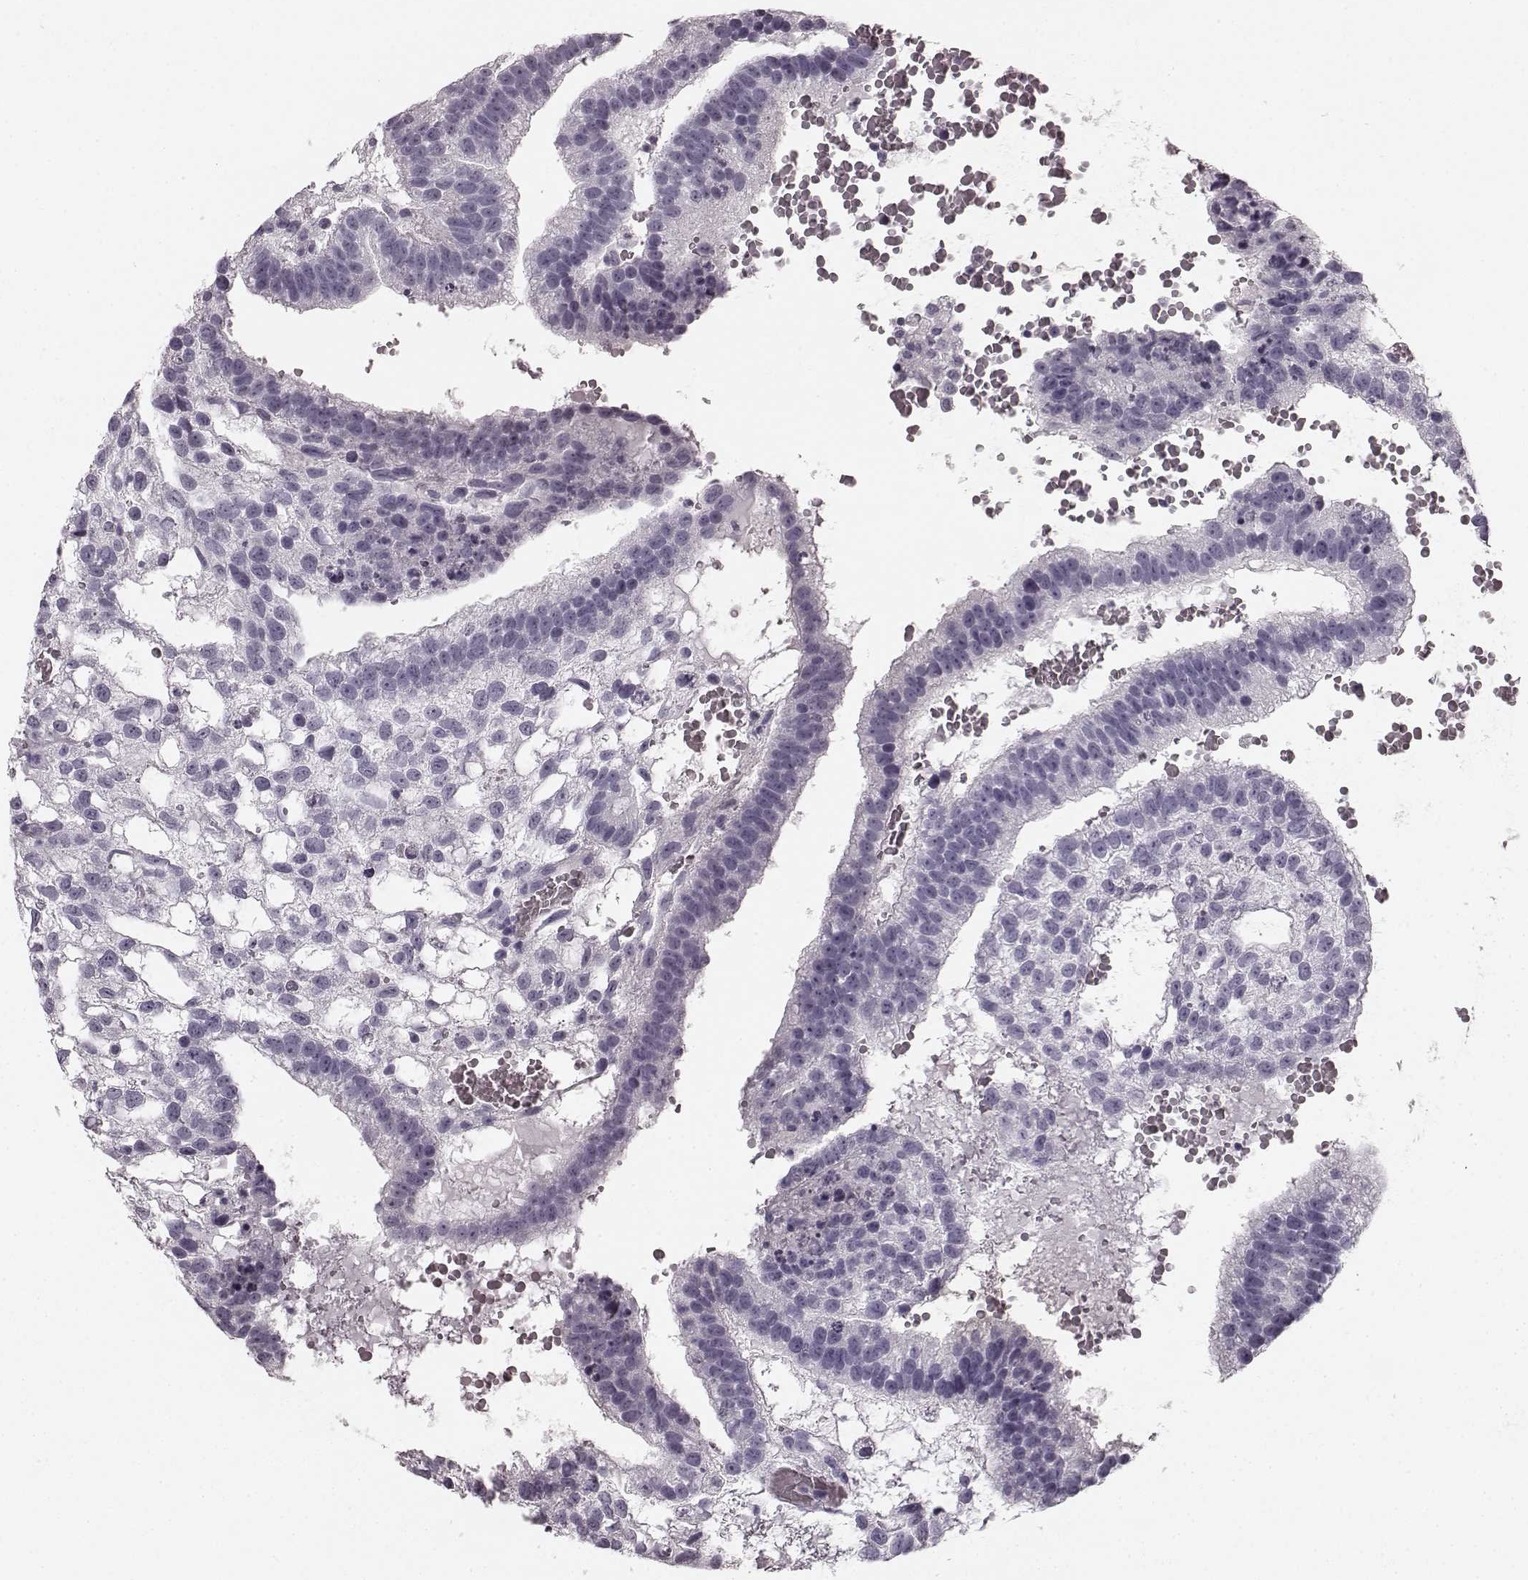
{"staining": {"intensity": "negative", "quantity": "none", "location": "none"}, "tissue": "testis cancer", "cell_type": "Tumor cells", "image_type": "cancer", "snomed": [{"axis": "morphology", "description": "Normal tissue, NOS"}, {"axis": "morphology", "description": "Carcinoma, Embryonal, NOS"}, {"axis": "topography", "description": "Testis"}, {"axis": "topography", "description": "Epididymis"}], "caption": "There is no significant positivity in tumor cells of embryonal carcinoma (testis).", "gene": "TMPRSS15", "patient": {"sex": "male", "age": 32}}